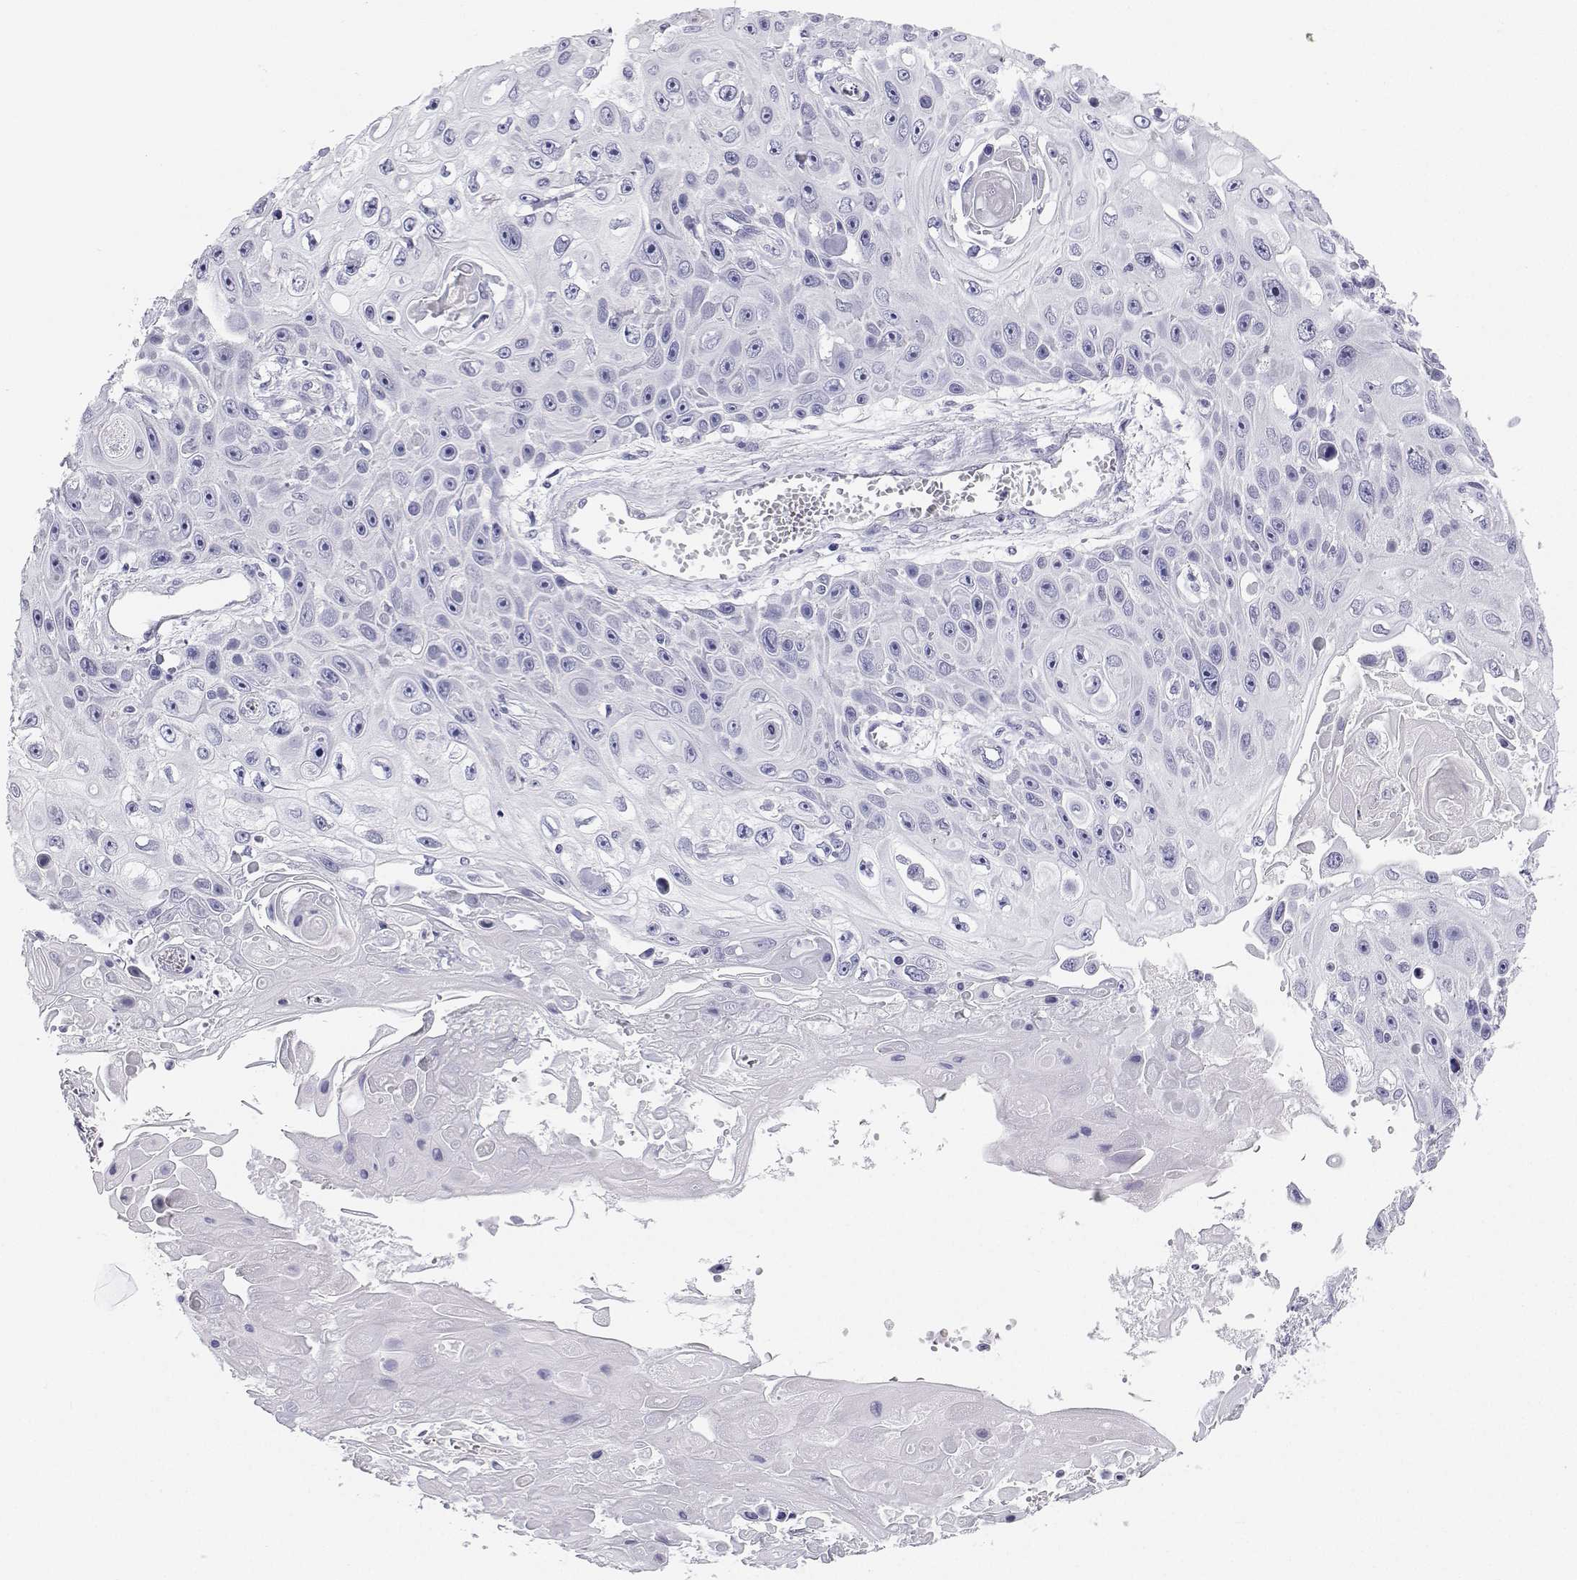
{"staining": {"intensity": "negative", "quantity": "none", "location": "none"}, "tissue": "skin cancer", "cell_type": "Tumor cells", "image_type": "cancer", "snomed": [{"axis": "morphology", "description": "Squamous cell carcinoma, NOS"}, {"axis": "topography", "description": "Skin"}], "caption": "Immunohistochemistry of human skin cancer demonstrates no staining in tumor cells. The staining is performed using DAB (3,3'-diaminobenzidine) brown chromogen with nuclei counter-stained in using hematoxylin.", "gene": "BHMT", "patient": {"sex": "male", "age": 82}}